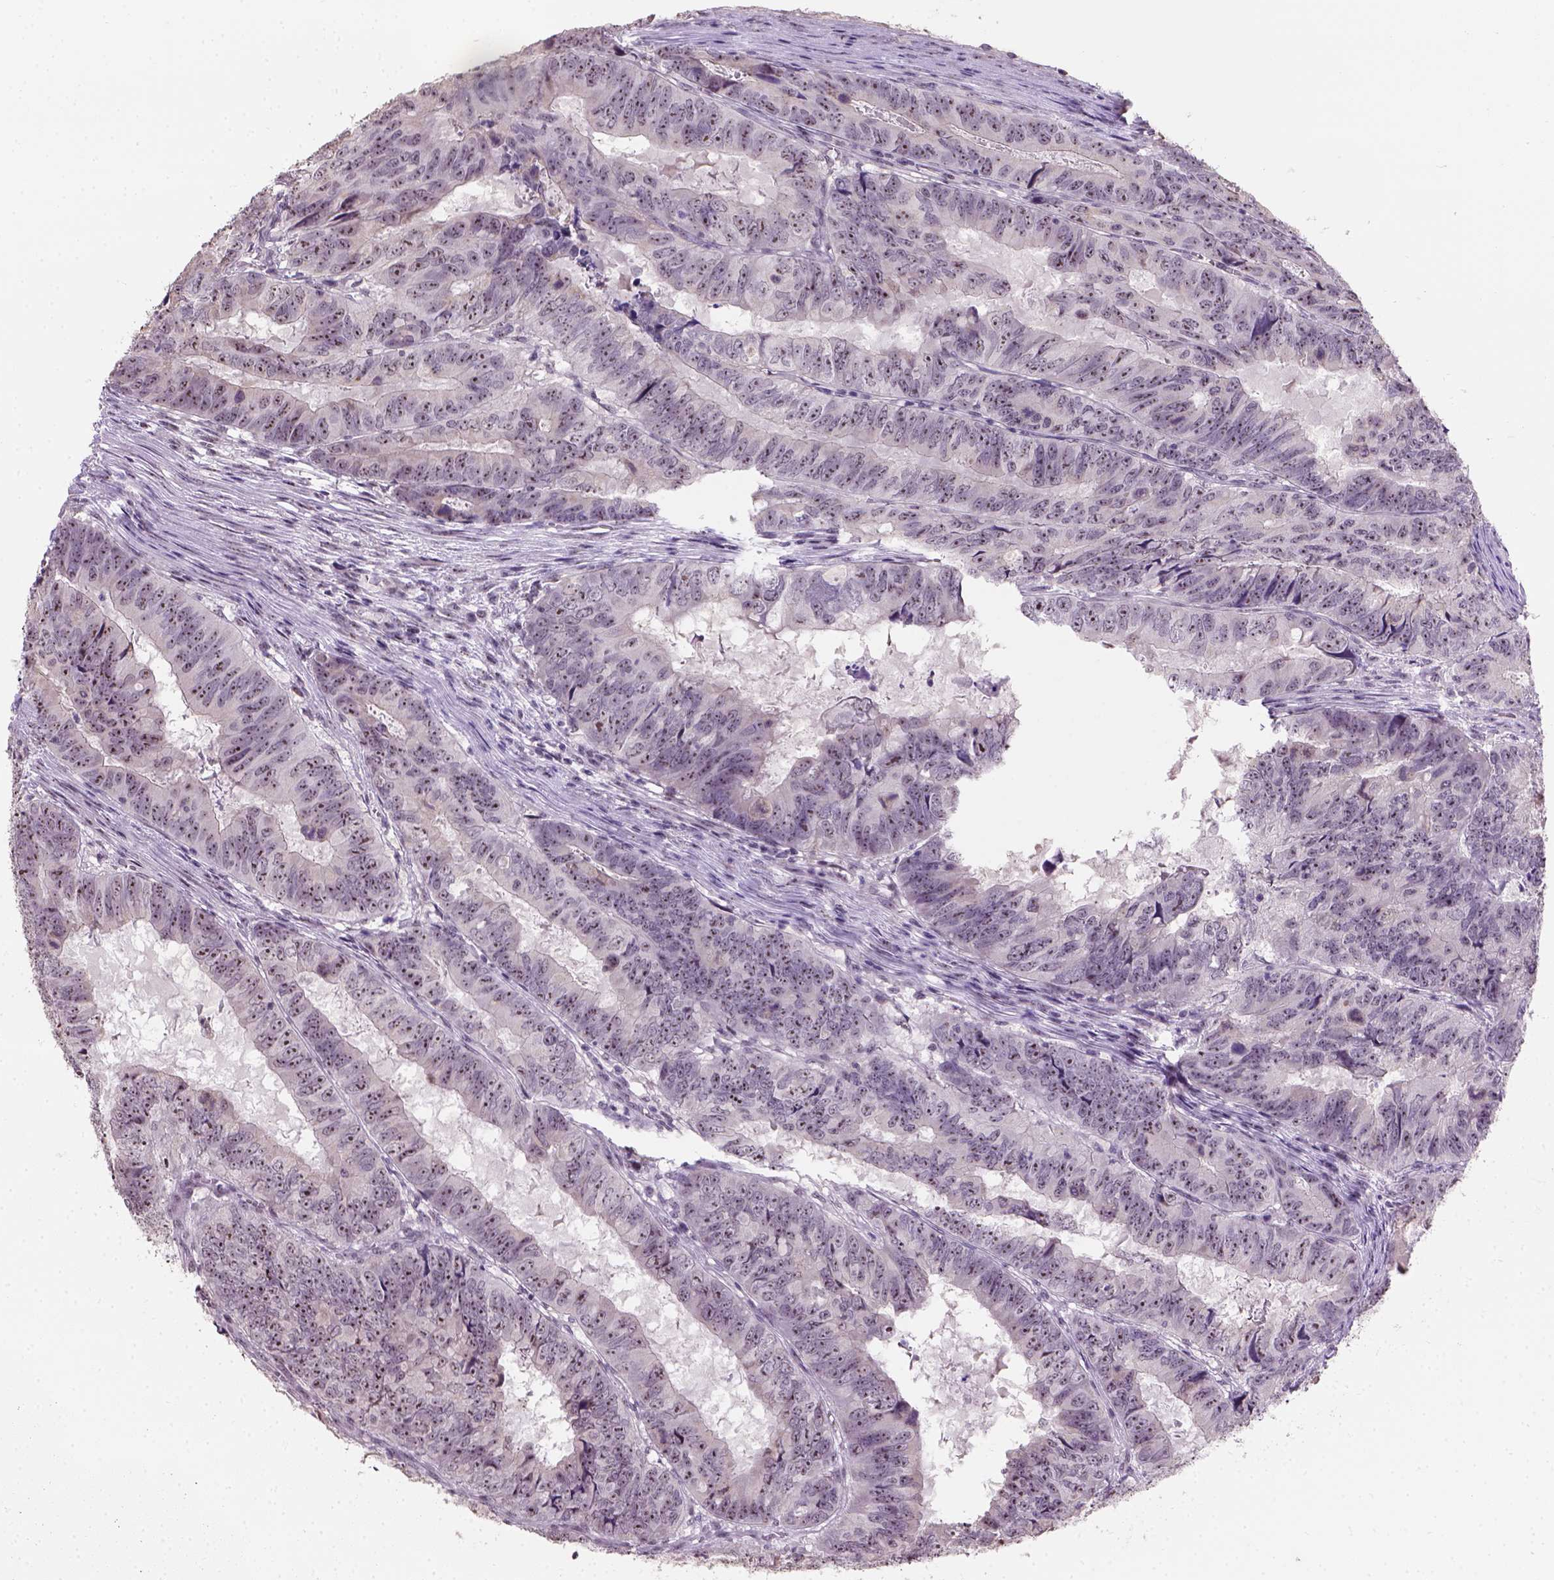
{"staining": {"intensity": "strong", "quantity": ">75%", "location": "nuclear"}, "tissue": "colorectal cancer", "cell_type": "Tumor cells", "image_type": "cancer", "snomed": [{"axis": "morphology", "description": "Adenocarcinoma, NOS"}, {"axis": "topography", "description": "Colon"}], "caption": "The micrograph demonstrates immunohistochemical staining of colorectal cancer (adenocarcinoma). There is strong nuclear expression is identified in approximately >75% of tumor cells.", "gene": "DDX50", "patient": {"sex": "male", "age": 79}}